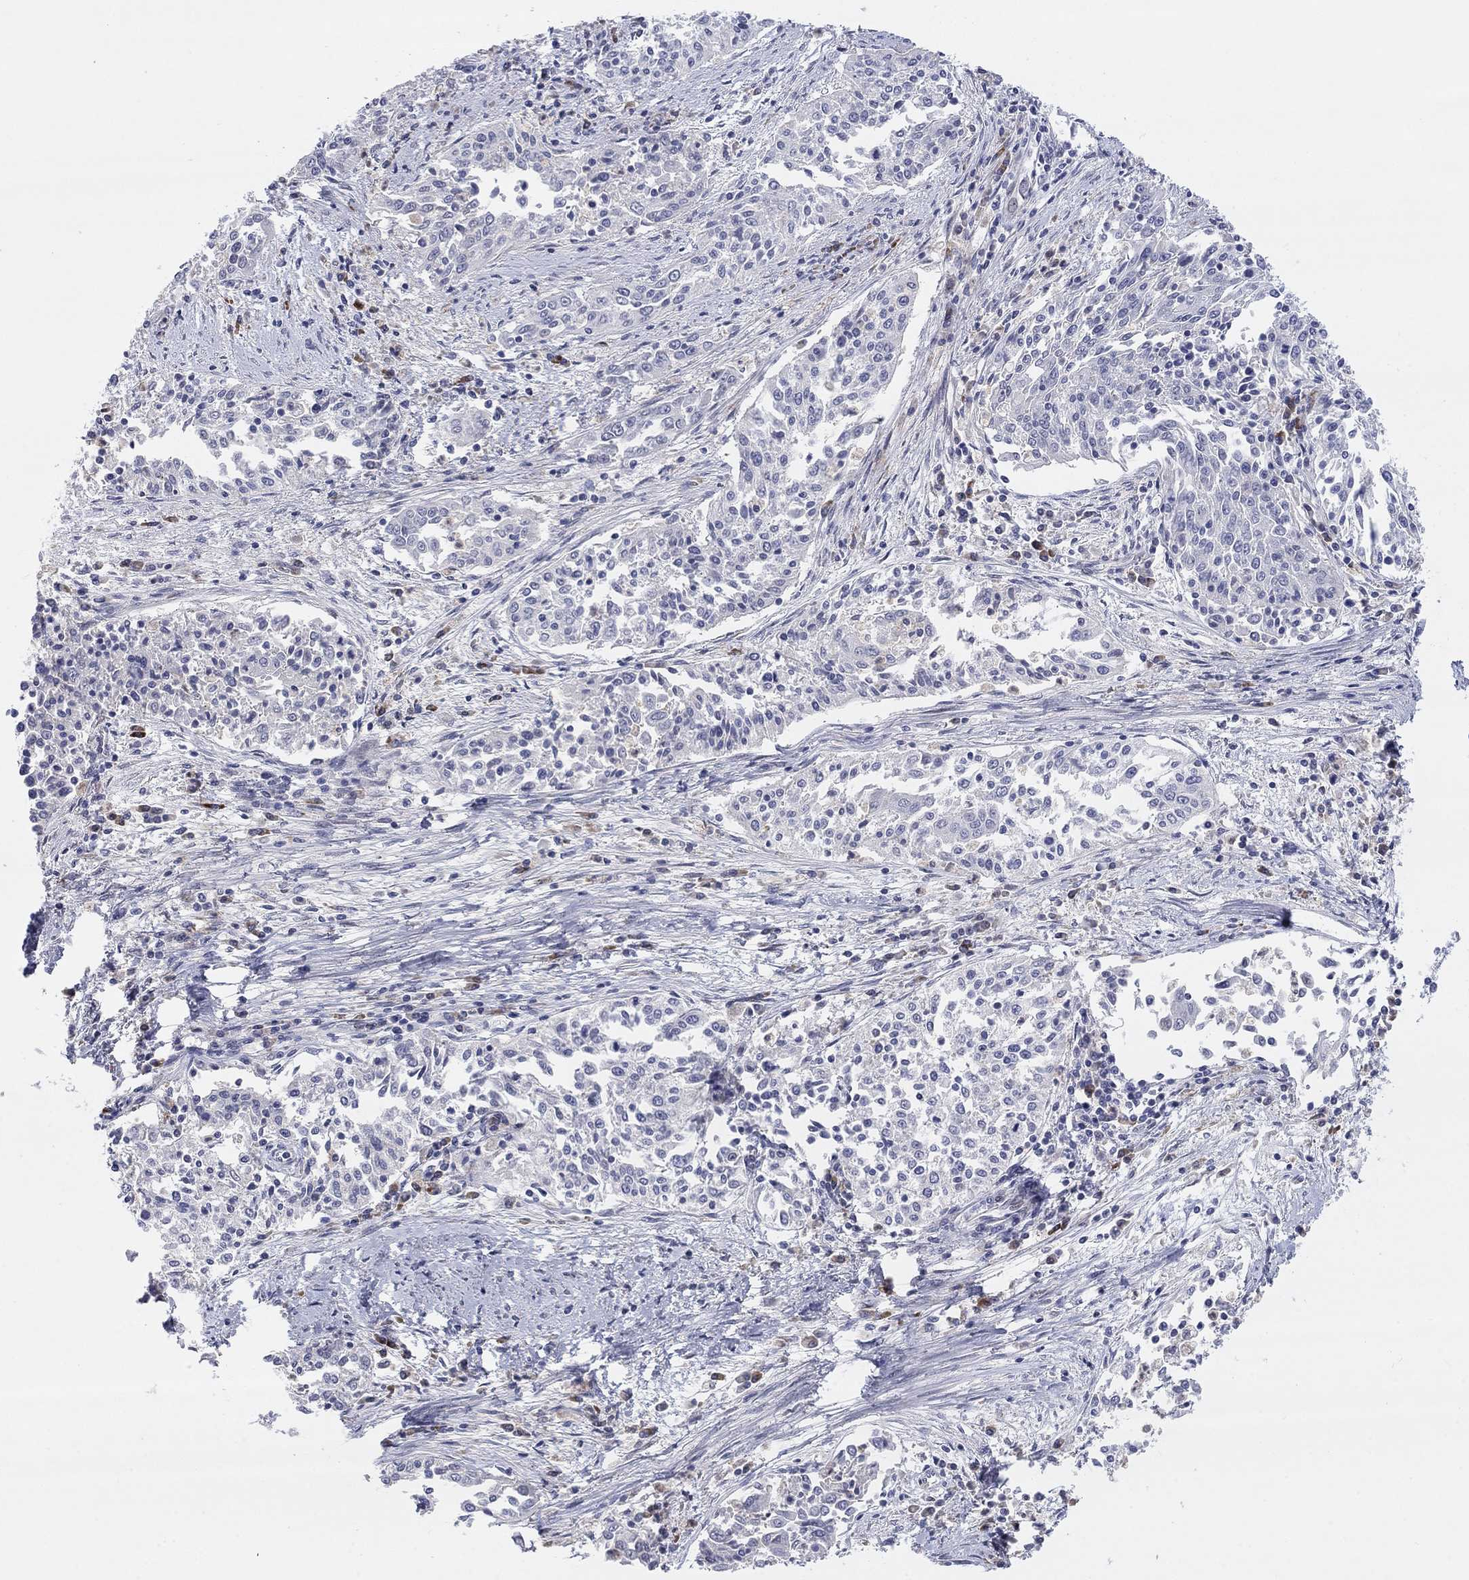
{"staining": {"intensity": "negative", "quantity": "none", "location": "none"}, "tissue": "cervical cancer", "cell_type": "Tumor cells", "image_type": "cancer", "snomed": [{"axis": "morphology", "description": "Squamous cell carcinoma, NOS"}, {"axis": "topography", "description": "Cervix"}], "caption": "Tumor cells show no significant protein positivity in squamous cell carcinoma (cervical).", "gene": "TTC21B", "patient": {"sex": "female", "age": 41}}